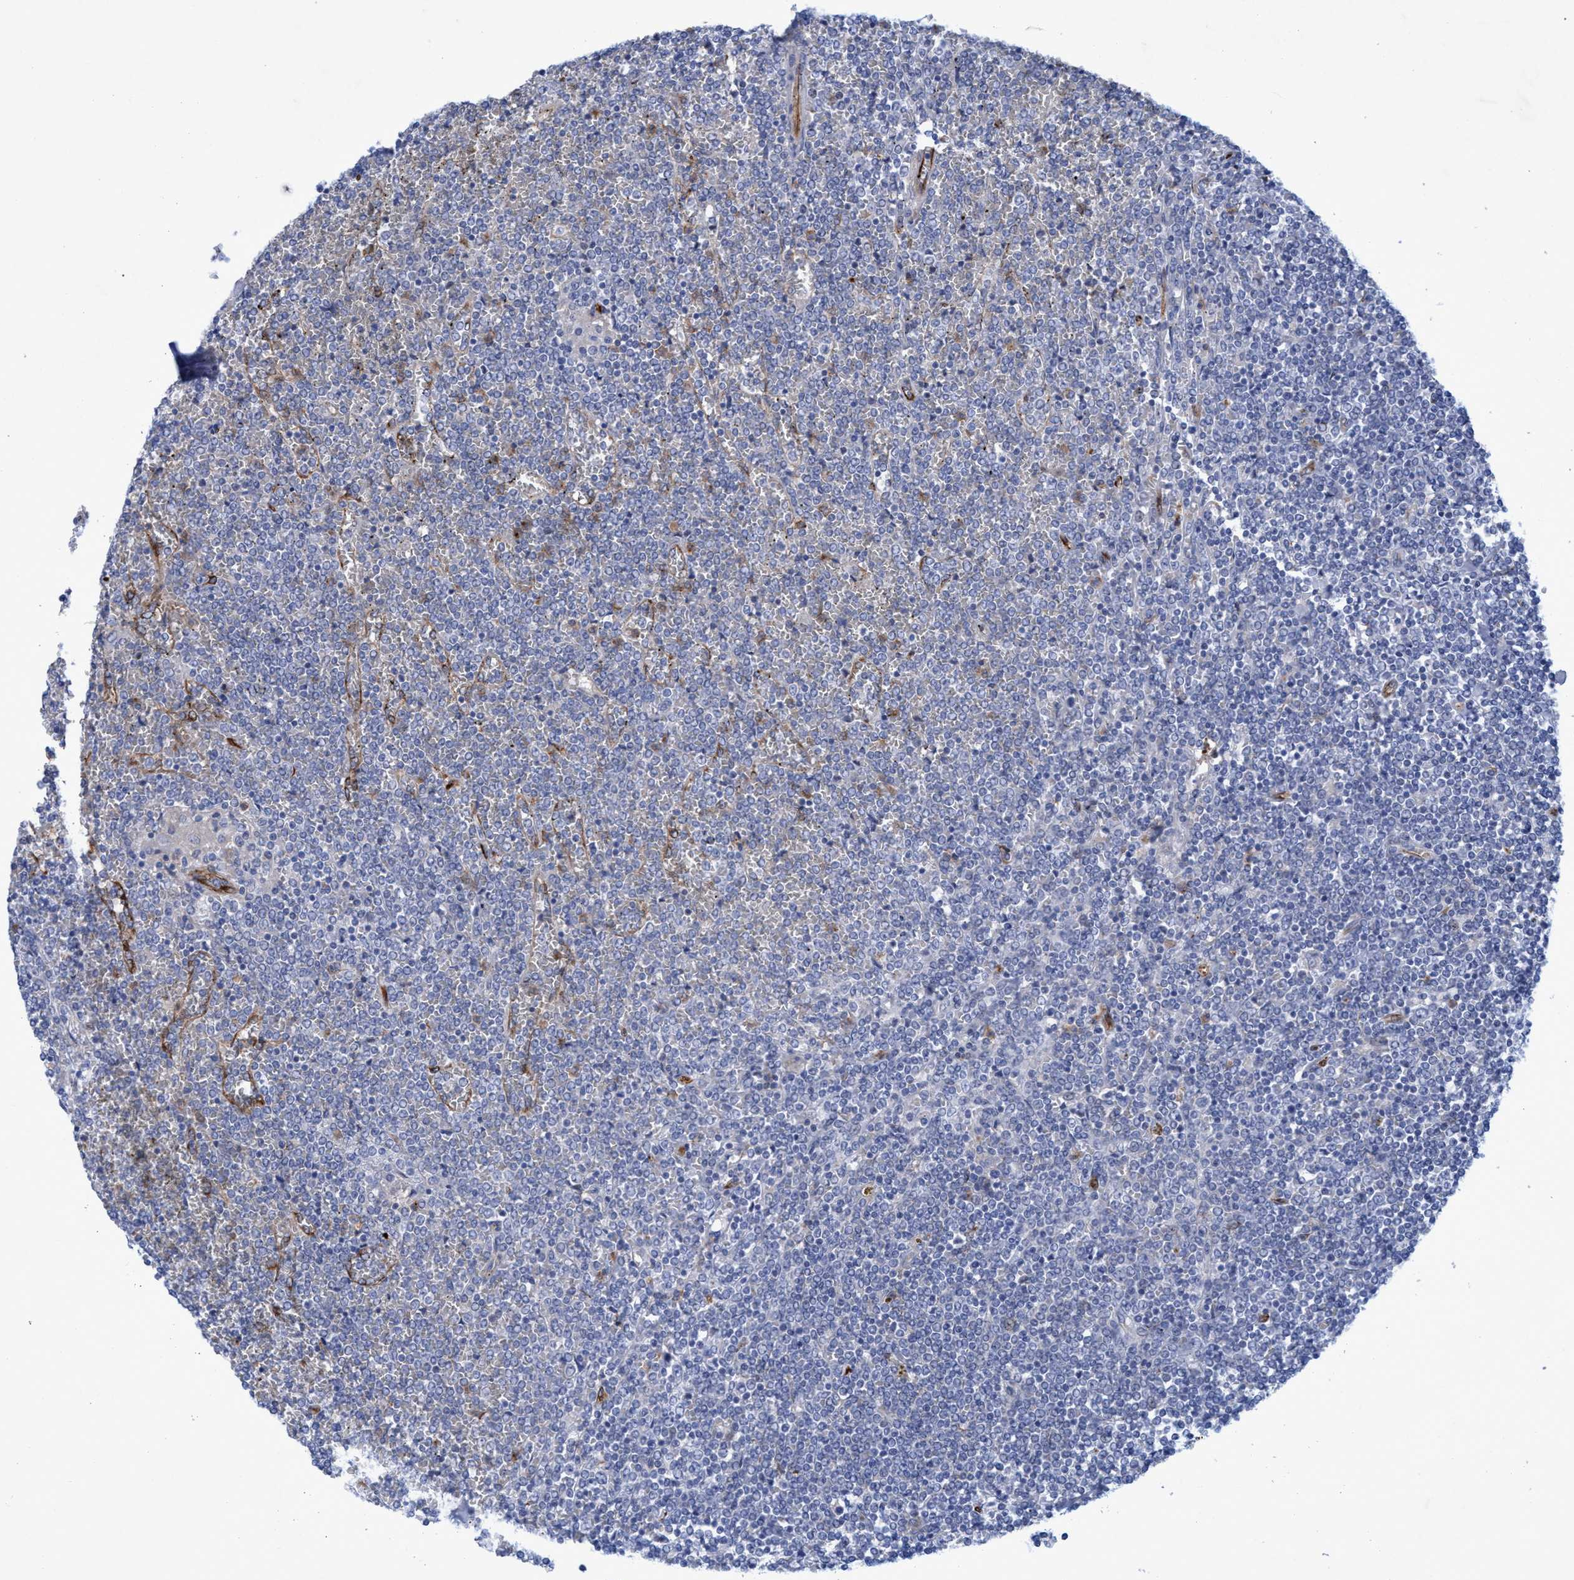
{"staining": {"intensity": "negative", "quantity": "none", "location": "none"}, "tissue": "lymphoma", "cell_type": "Tumor cells", "image_type": "cancer", "snomed": [{"axis": "morphology", "description": "Malignant lymphoma, non-Hodgkin's type, Low grade"}, {"axis": "topography", "description": "Spleen"}], "caption": "Malignant lymphoma, non-Hodgkin's type (low-grade) was stained to show a protein in brown. There is no significant positivity in tumor cells. (Stains: DAB immunohistochemistry (IHC) with hematoxylin counter stain, Microscopy: brightfield microscopy at high magnification).", "gene": "SLC43A2", "patient": {"sex": "female", "age": 19}}